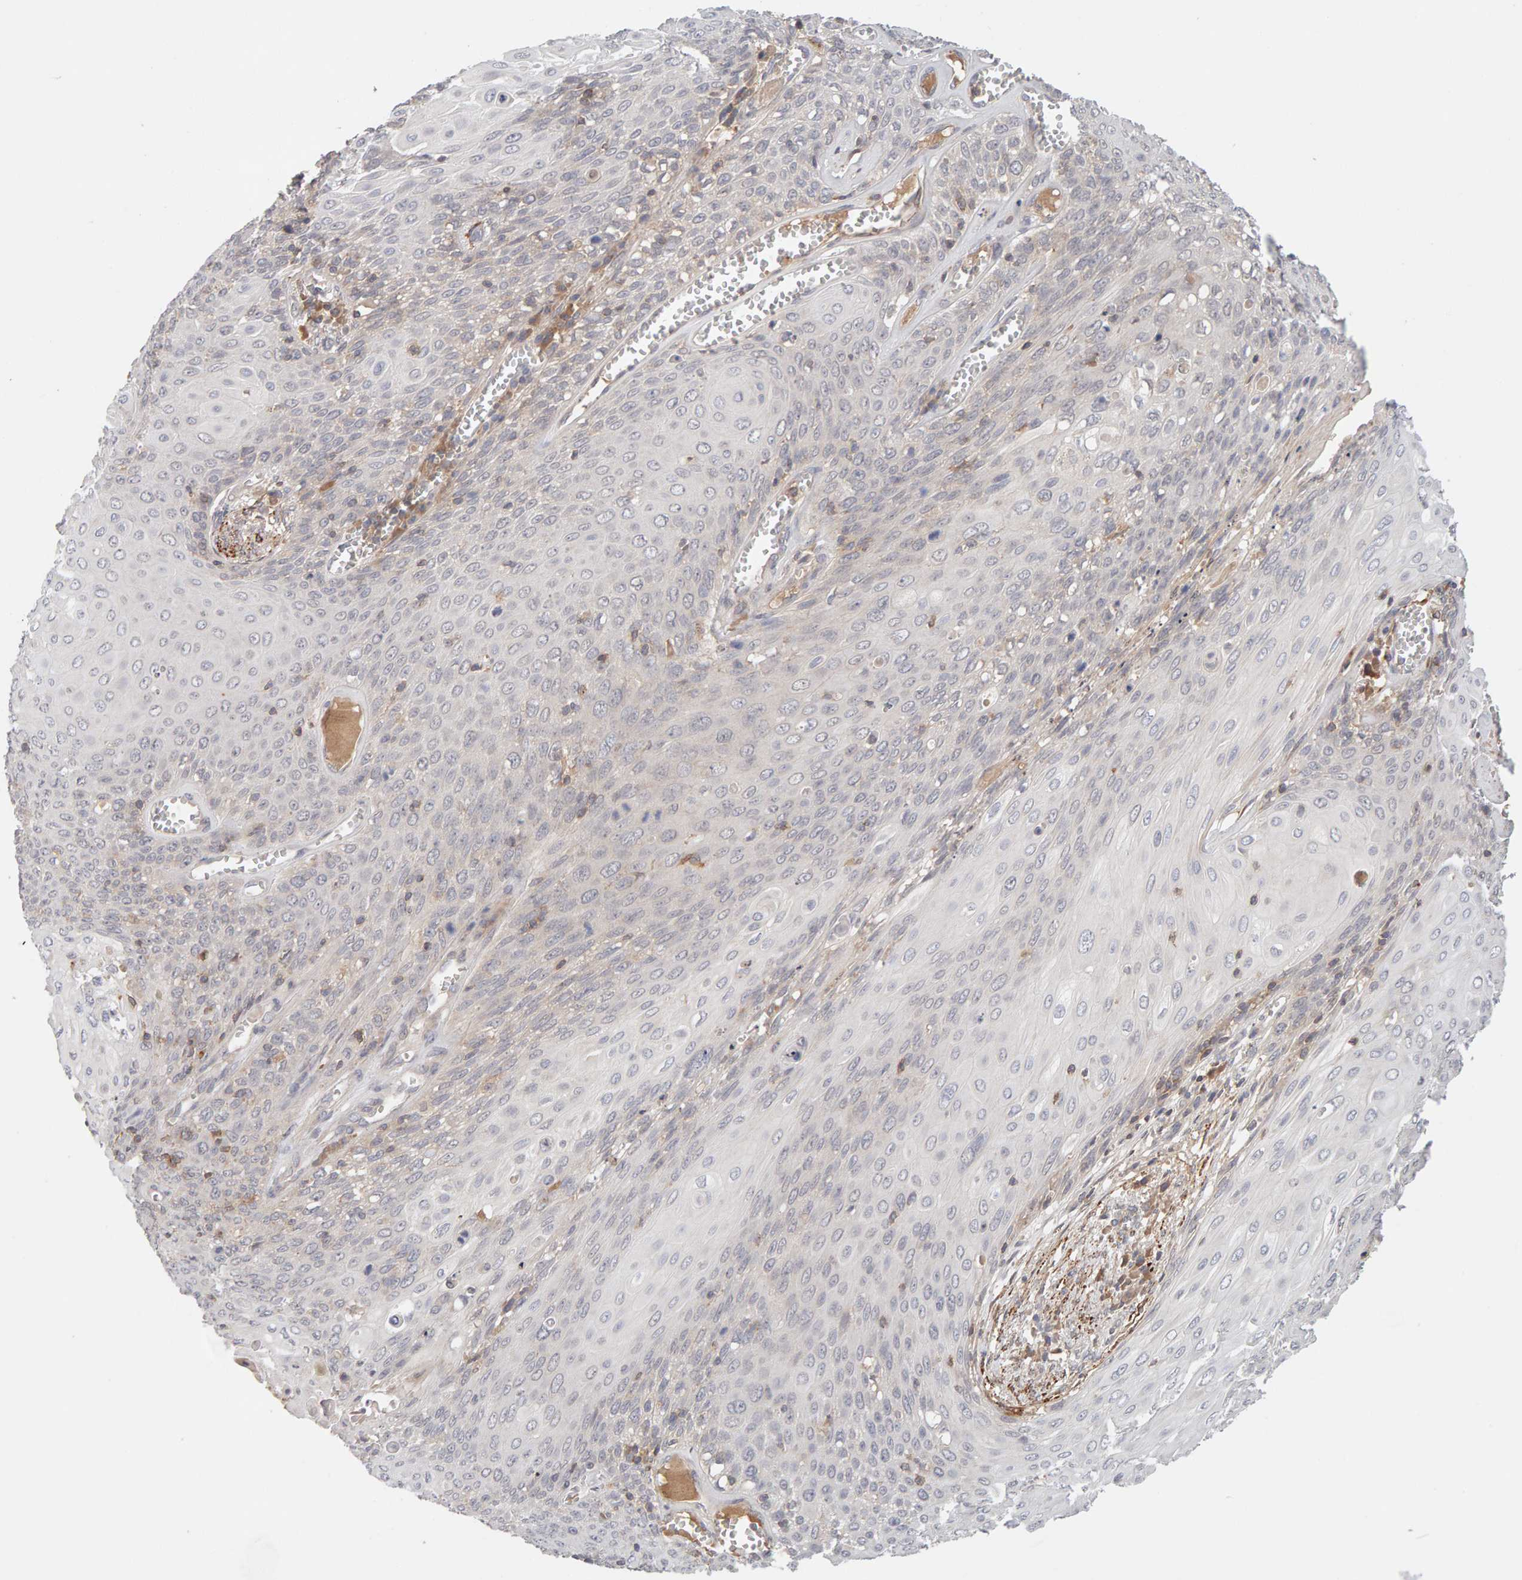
{"staining": {"intensity": "negative", "quantity": "none", "location": "none"}, "tissue": "cervical cancer", "cell_type": "Tumor cells", "image_type": "cancer", "snomed": [{"axis": "morphology", "description": "Squamous cell carcinoma, NOS"}, {"axis": "topography", "description": "Cervix"}], "caption": "Immunohistochemical staining of human cervical cancer (squamous cell carcinoma) shows no significant expression in tumor cells.", "gene": "NUDCD1", "patient": {"sex": "female", "age": 39}}